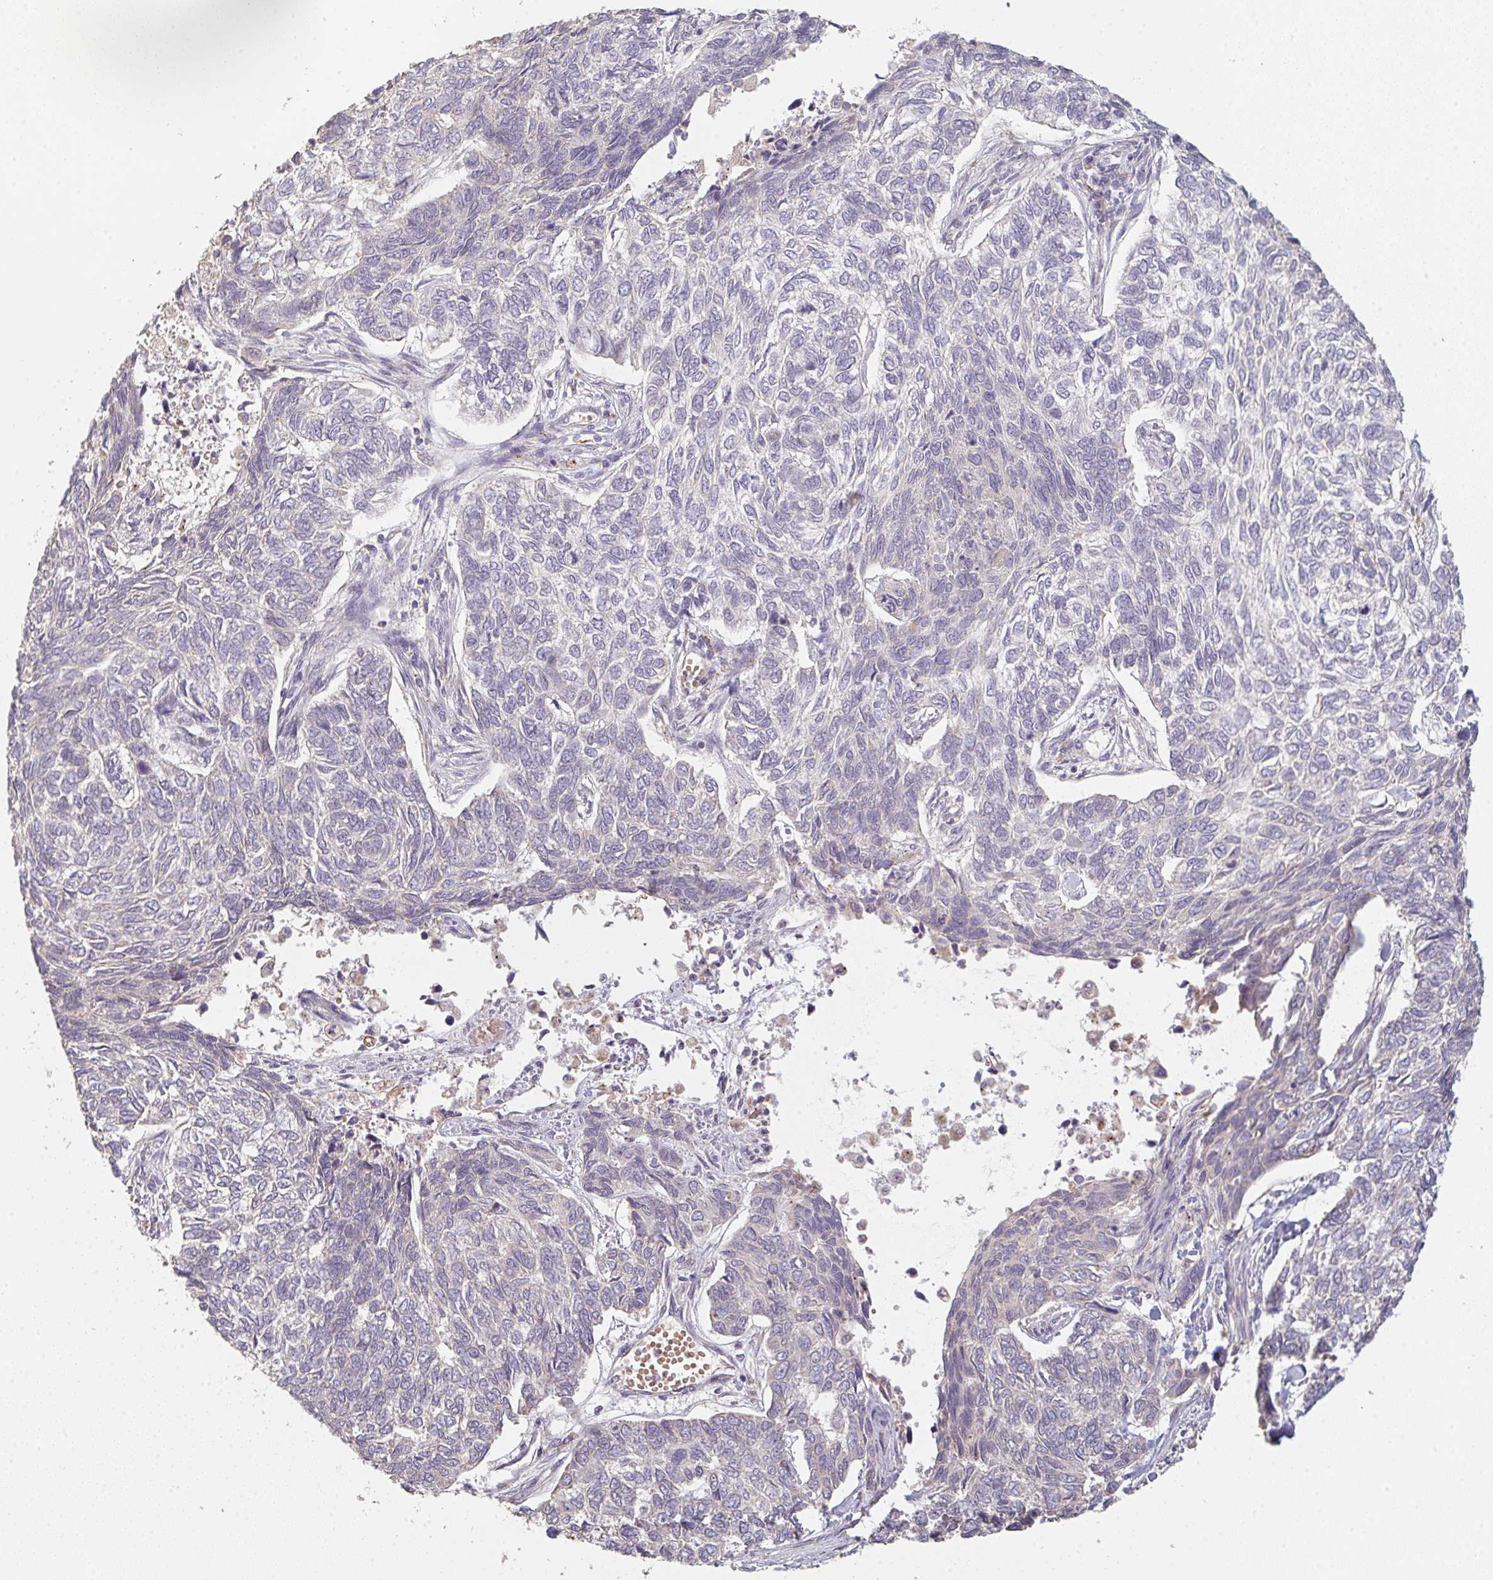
{"staining": {"intensity": "negative", "quantity": "none", "location": "none"}, "tissue": "skin cancer", "cell_type": "Tumor cells", "image_type": "cancer", "snomed": [{"axis": "morphology", "description": "Basal cell carcinoma"}, {"axis": "topography", "description": "Skin"}], "caption": "A high-resolution photomicrograph shows immunohistochemistry (IHC) staining of skin cancer (basal cell carcinoma), which exhibits no significant staining in tumor cells.", "gene": "TMEM237", "patient": {"sex": "female", "age": 65}}